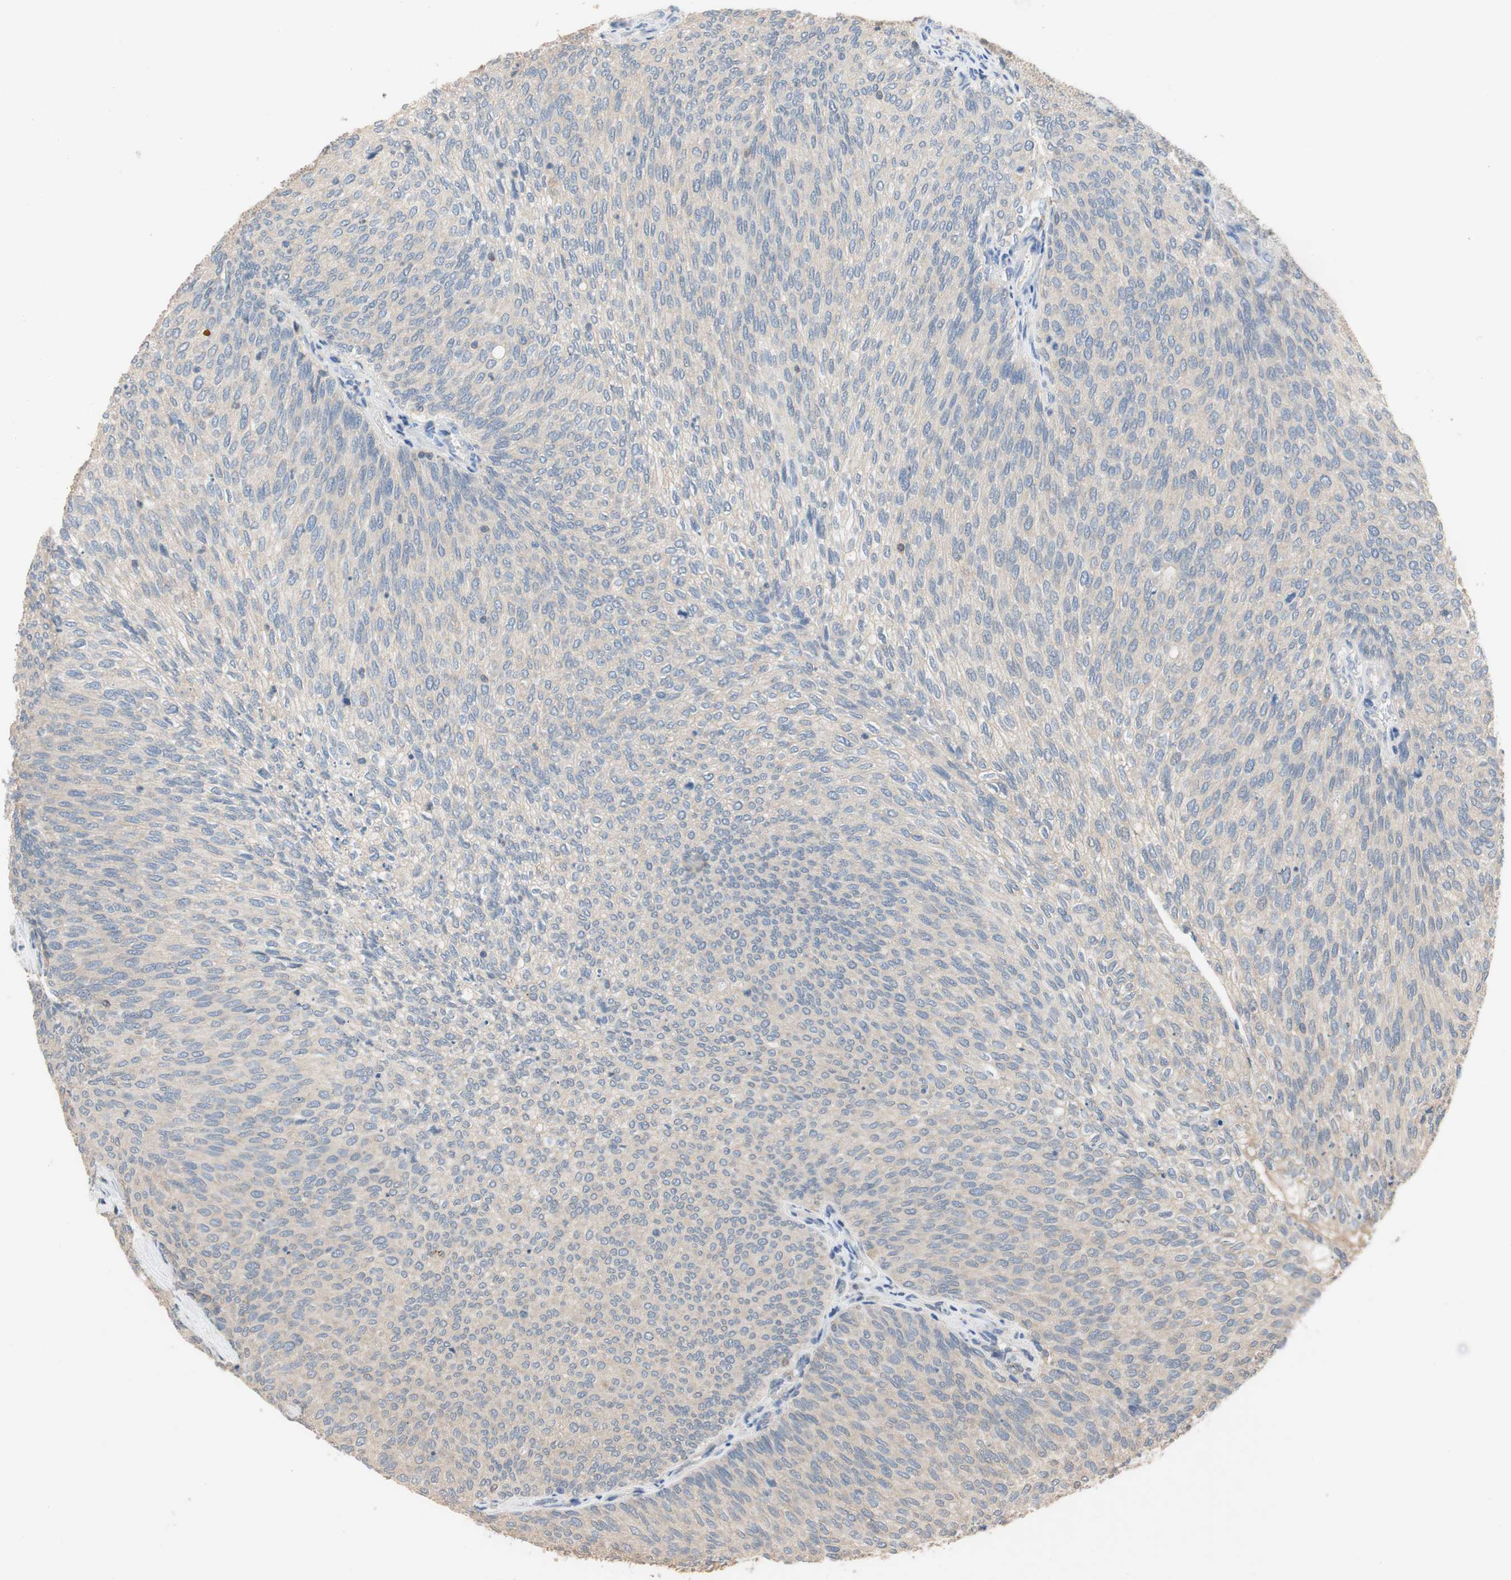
{"staining": {"intensity": "weak", "quantity": ">75%", "location": "cytoplasmic/membranous"}, "tissue": "urothelial cancer", "cell_type": "Tumor cells", "image_type": "cancer", "snomed": [{"axis": "morphology", "description": "Urothelial carcinoma, Low grade"}, {"axis": "topography", "description": "Urinary bladder"}], "caption": "Immunohistochemical staining of urothelial cancer displays low levels of weak cytoplasmic/membranous expression in about >75% of tumor cells. (IHC, brightfield microscopy, high magnification).", "gene": "ADAP1", "patient": {"sex": "female", "age": 79}}